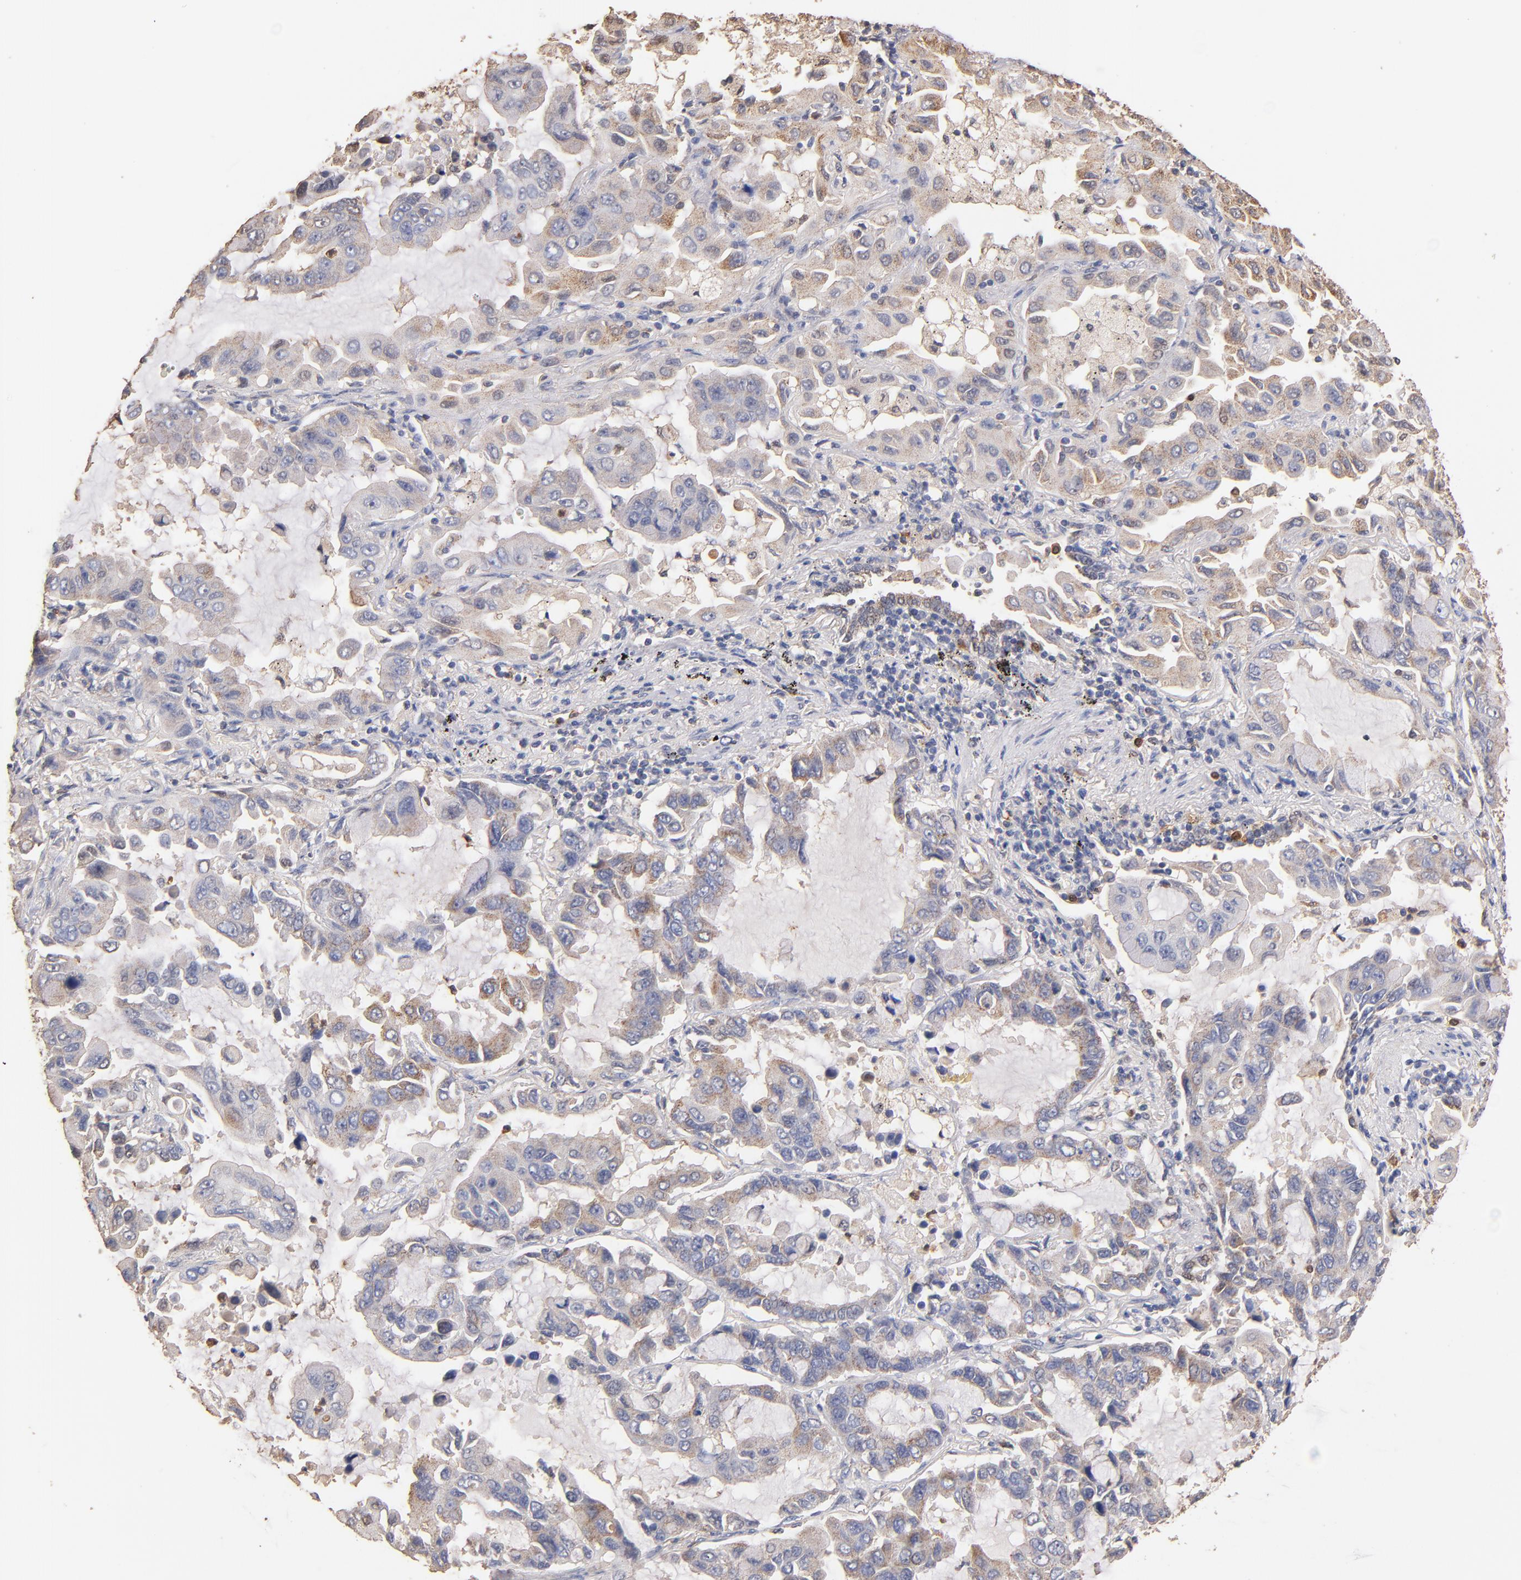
{"staining": {"intensity": "moderate", "quantity": ">75%", "location": "cytoplasmic/membranous"}, "tissue": "lung cancer", "cell_type": "Tumor cells", "image_type": "cancer", "snomed": [{"axis": "morphology", "description": "Adenocarcinoma, NOS"}, {"axis": "topography", "description": "Lung"}], "caption": "An image of lung cancer (adenocarcinoma) stained for a protein shows moderate cytoplasmic/membranous brown staining in tumor cells.", "gene": "RO60", "patient": {"sex": "male", "age": 64}}